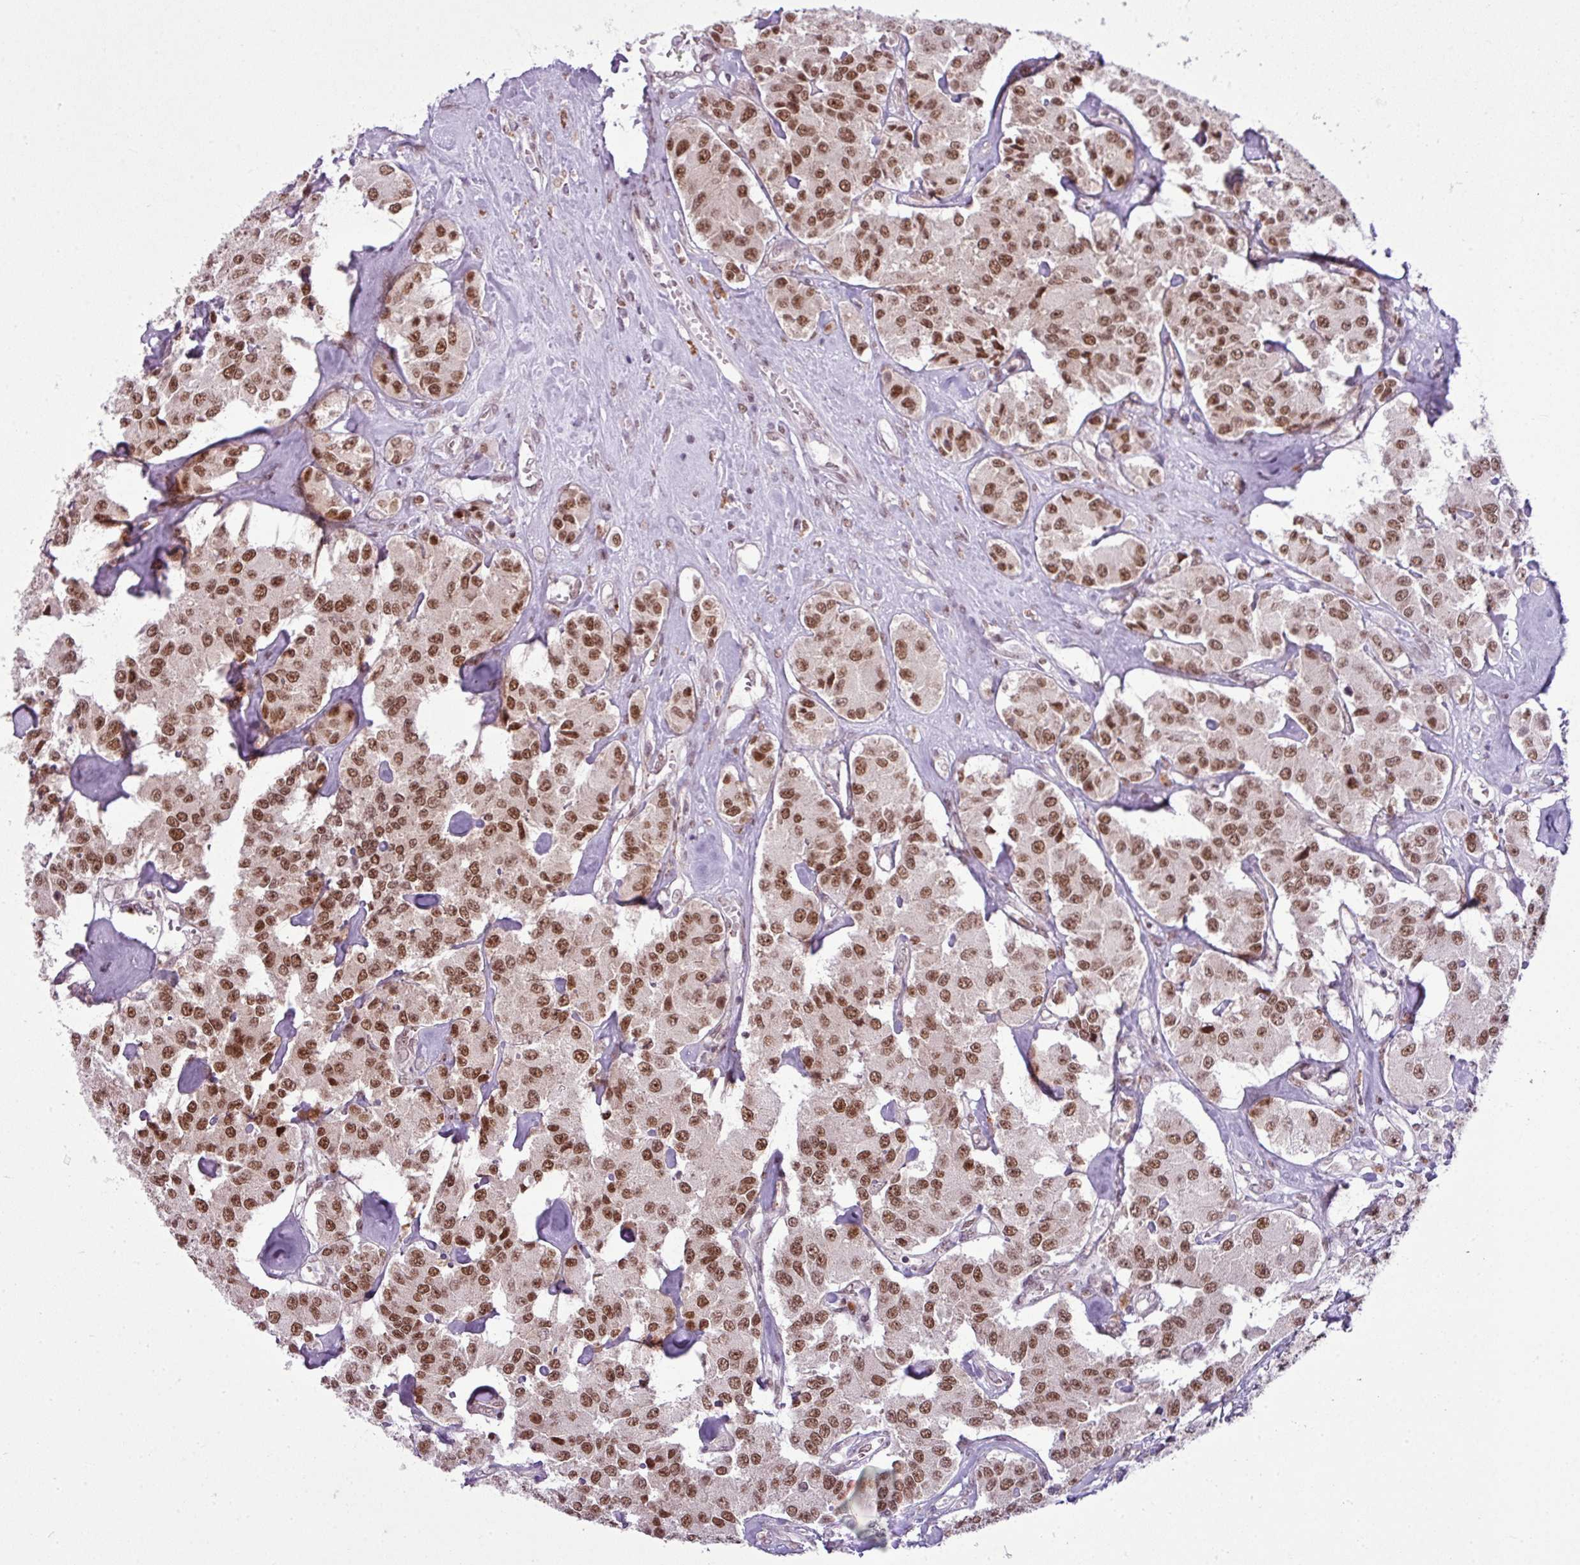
{"staining": {"intensity": "moderate", "quantity": ">75%", "location": "nuclear"}, "tissue": "carcinoid", "cell_type": "Tumor cells", "image_type": "cancer", "snomed": [{"axis": "morphology", "description": "Carcinoid, malignant, NOS"}, {"axis": "topography", "description": "Pancreas"}], "caption": "Carcinoid stained with a brown dye reveals moderate nuclear positive staining in about >75% of tumor cells.", "gene": "ARL6IP4", "patient": {"sex": "male", "age": 41}}